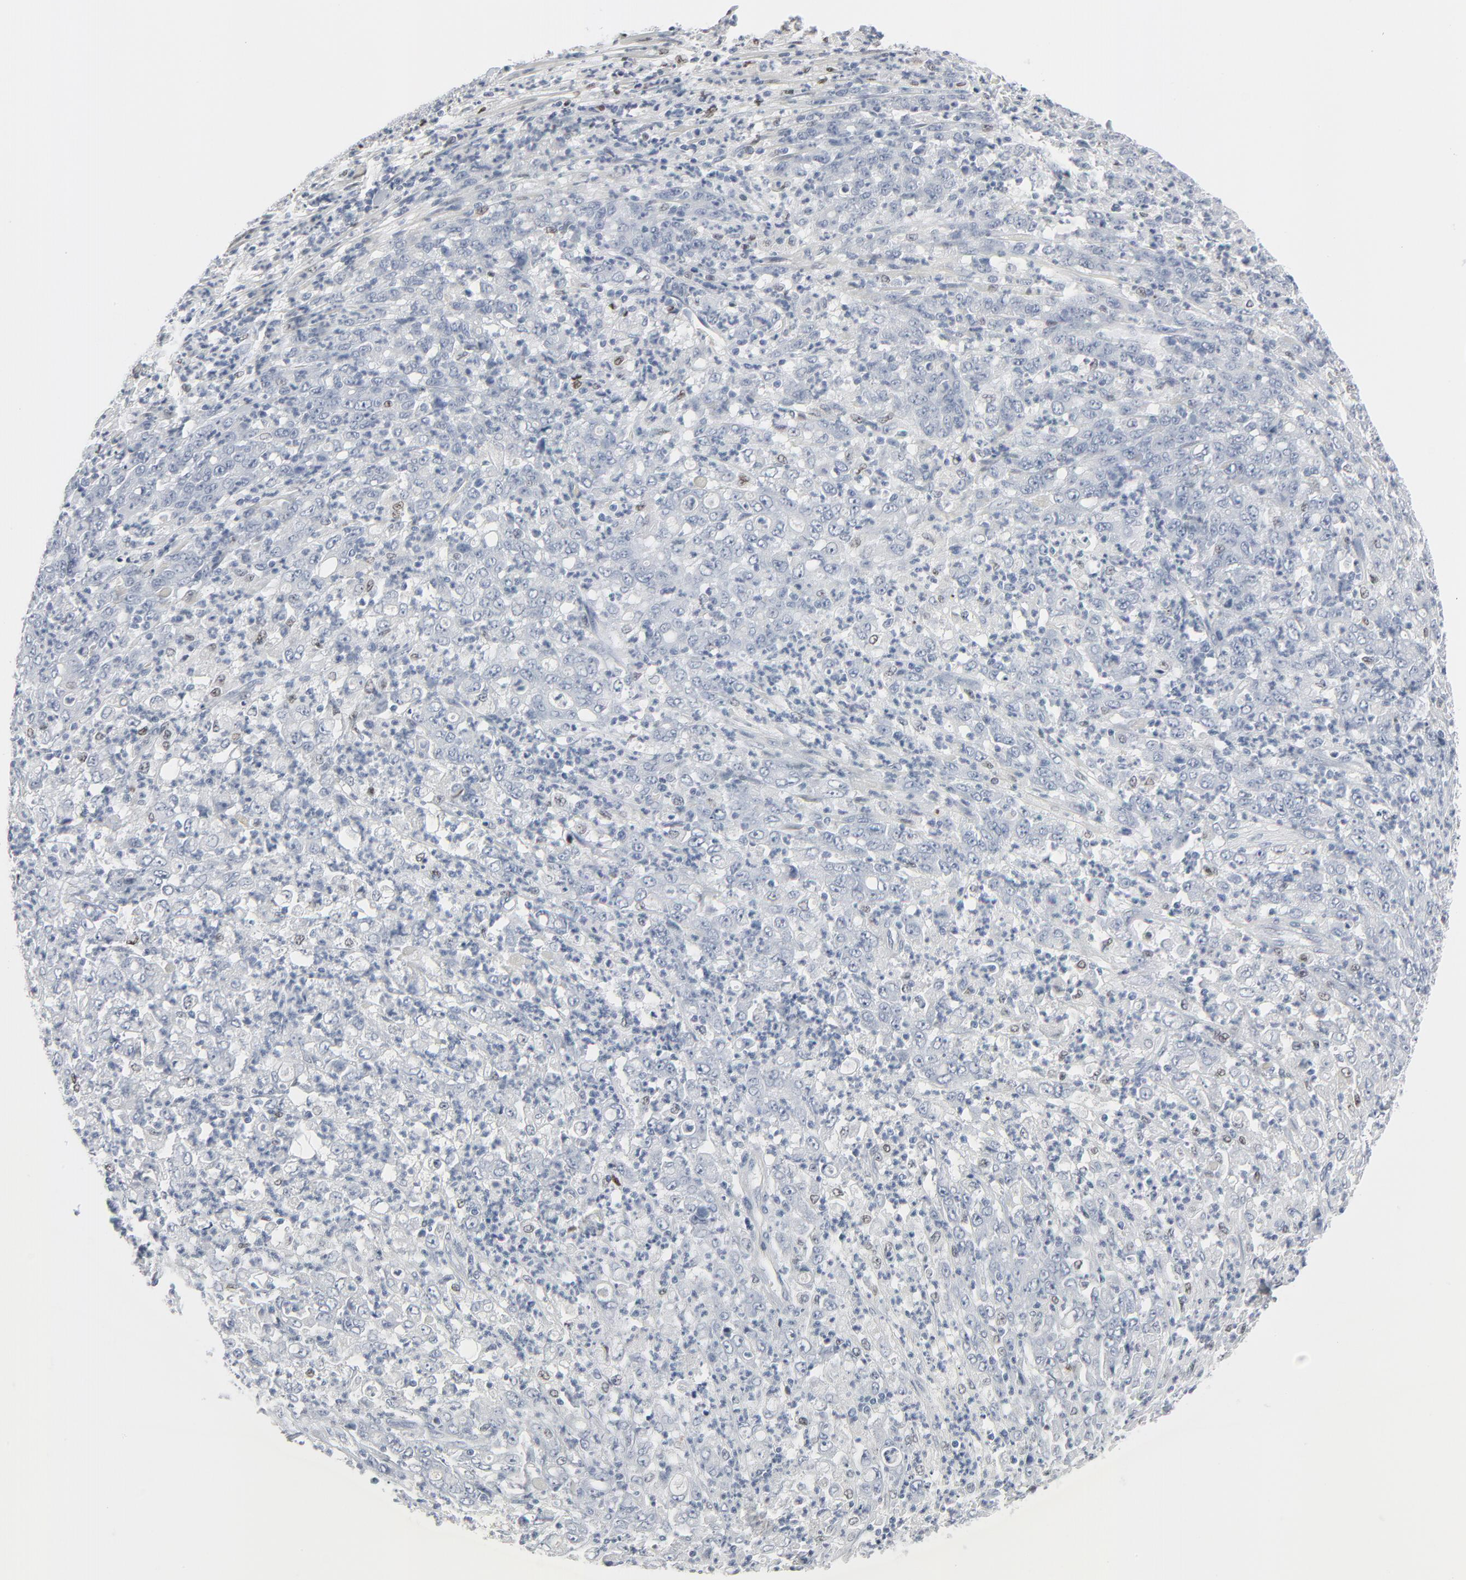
{"staining": {"intensity": "negative", "quantity": "none", "location": "none"}, "tissue": "stomach cancer", "cell_type": "Tumor cells", "image_type": "cancer", "snomed": [{"axis": "morphology", "description": "Adenocarcinoma, NOS"}, {"axis": "topography", "description": "Stomach, lower"}], "caption": "This is an immunohistochemistry image of human adenocarcinoma (stomach). There is no expression in tumor cells.", "gene": "MITF", "patient": {"sex": "female", "age": 71}}